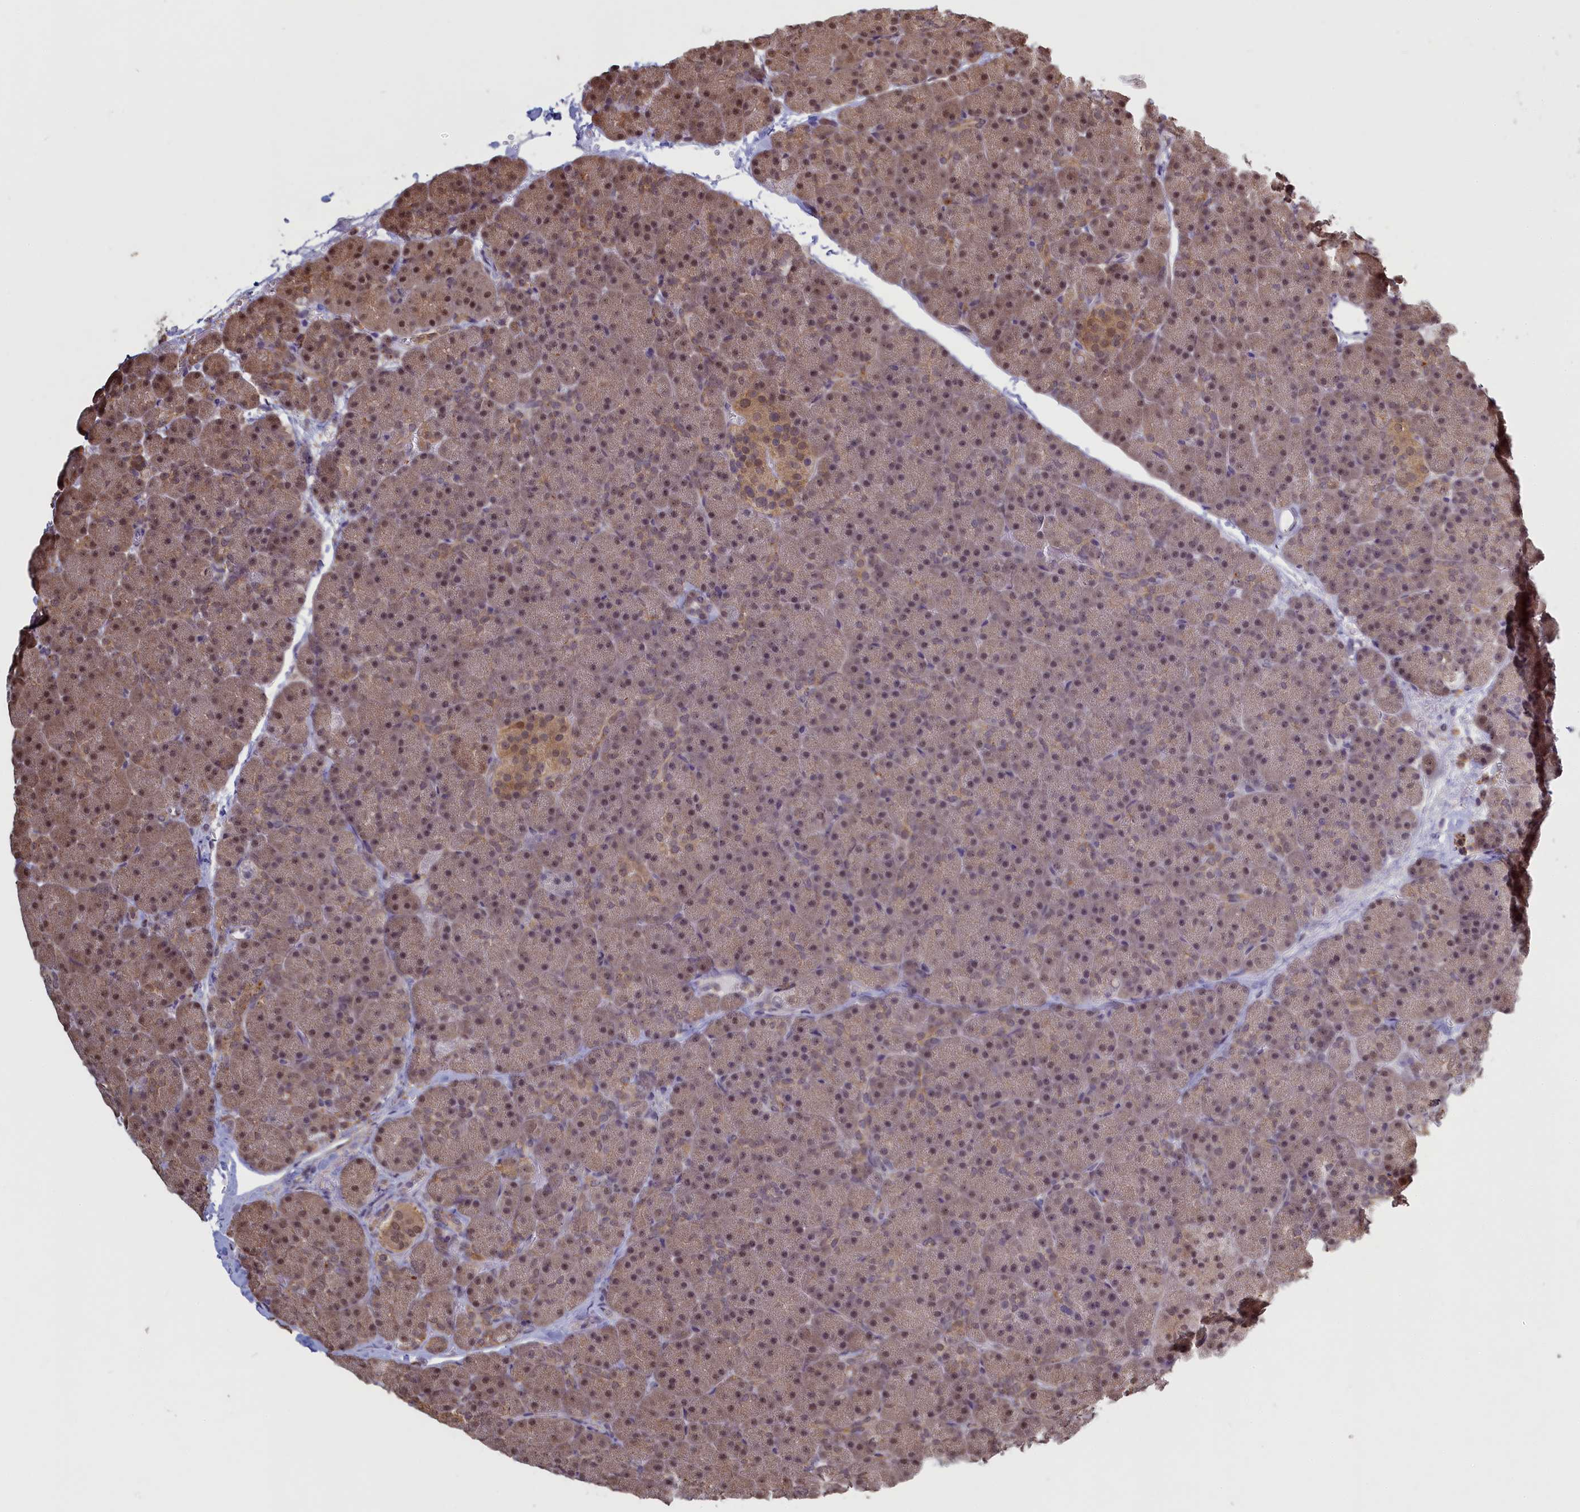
{"staining": {"intensity": "moderate", "quantity": ">75%", "location": "cytoplasmic/membranous,nuclear"}, "tissue": "pancreas", "cell_type": "Exocrine glandular cells", "image_type": "normal", "snomed": [{"axis": "morphology", "description": "Normal tissue, NOS"}, {"axis": "topography", "description": "Pancreas"}], "caption": "This micrograph reveals immunohistochemistry (IHC) staining of benign human pancreas, with medium moderate cytoplasmic/membranous,nuclear staining in approximately >75% of exocrine glandular cells.", "gene": "UCHL3", "patient": {"sex": "male", "age": 36}}